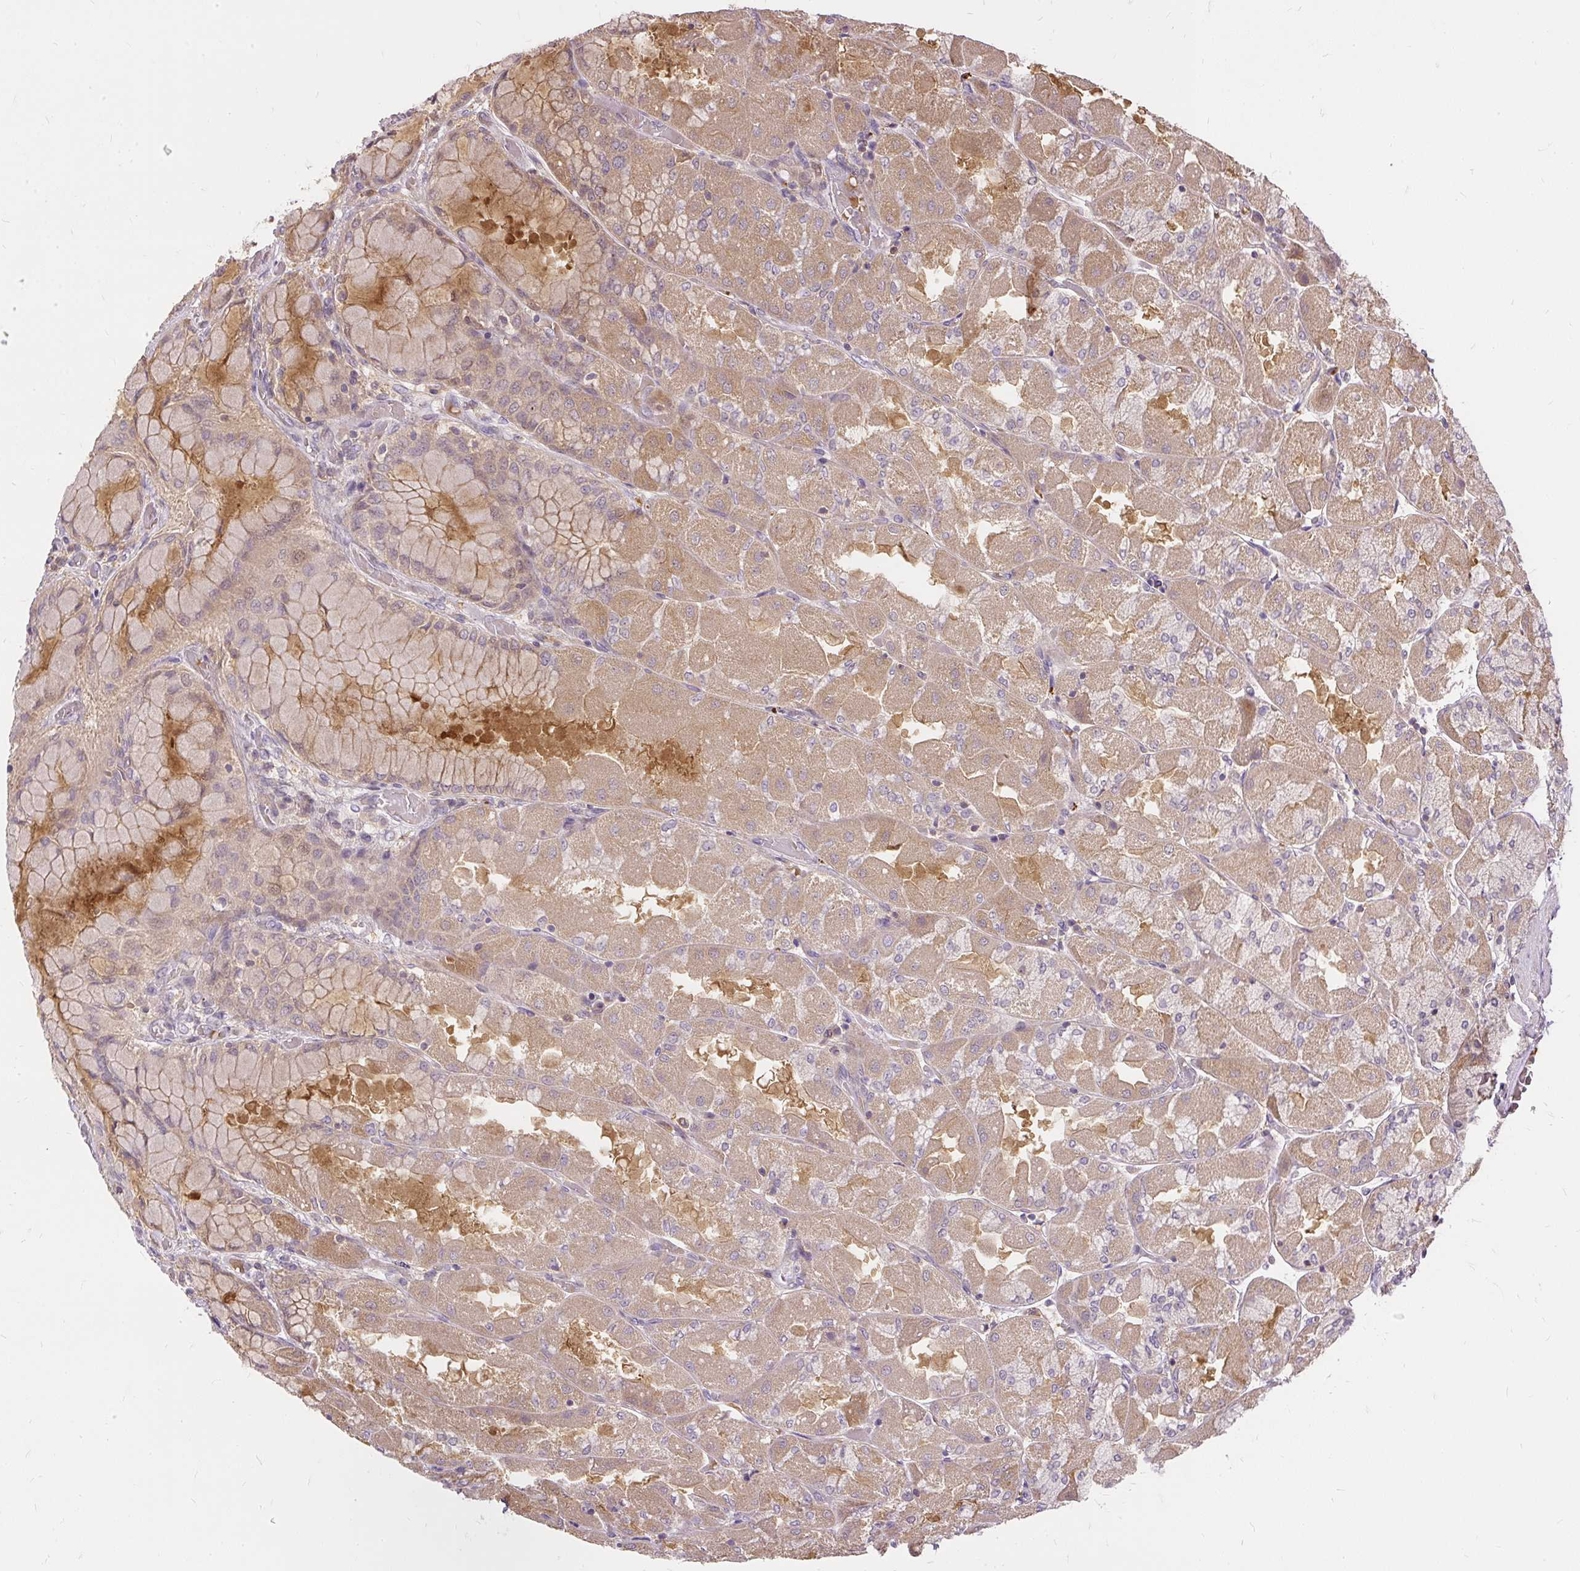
{"staining": {"intensity": "moderate", "quantity": "25%-75%", "location": "cytoplasmic/membranous"}, "tissue": "stomach", "cell_type": "Glandular cells", "image_type": "normal", "snomed": [{"axis": "morphology", "description": "Normal tissue, NOS"}, {"axis": "topography", "description": "Stomach"}], "caption": "Human stomach stained with a brown dye shows moderate cytoplasmic/membranous positive expression in approximately 25%-75% of glandular cells.", "gene": "AP5S1", "patient": {"sex": "female", "age": 61}}